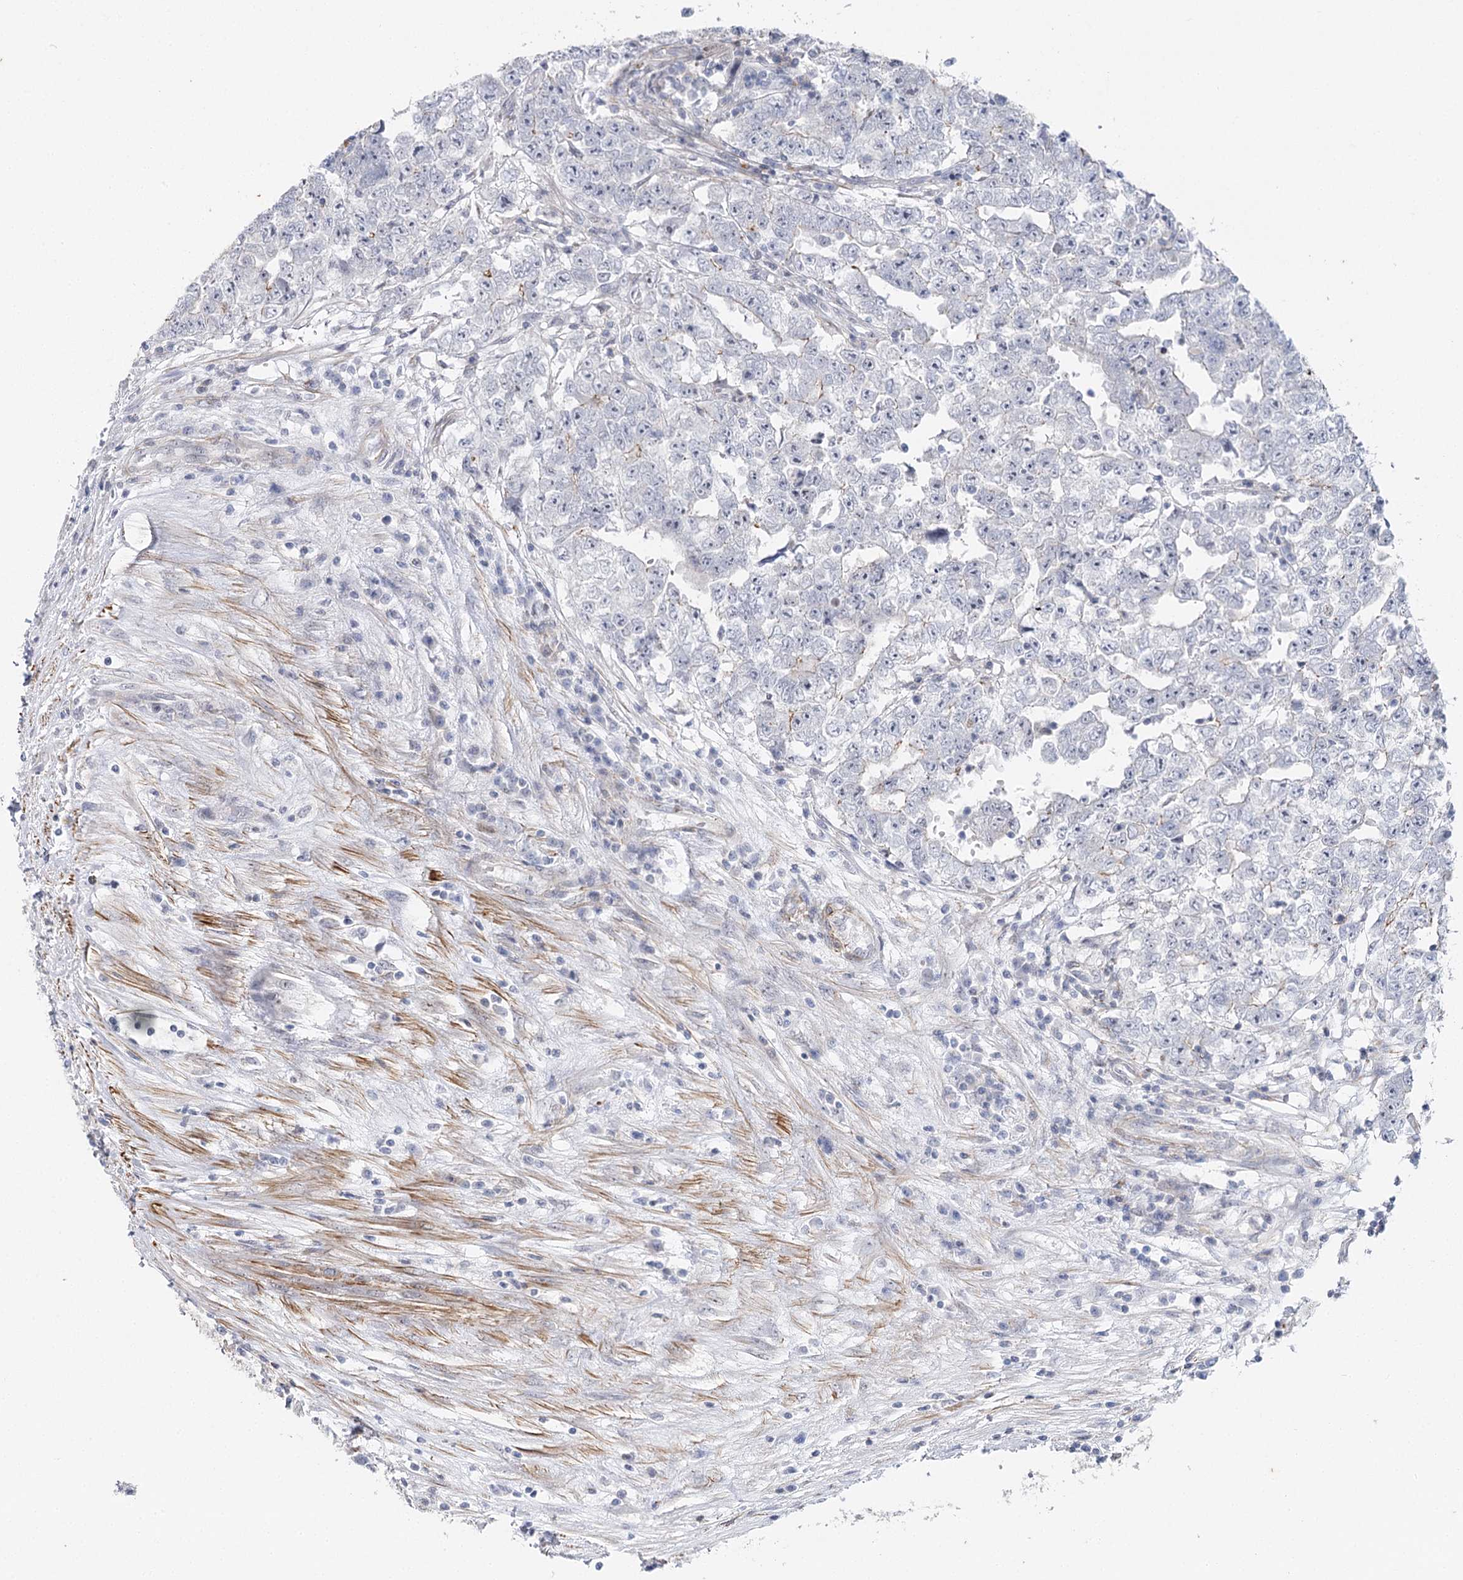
{"staining": {"intensity": "negative", "quantity": "none", "location": "none"}, "tissue": "testis cancer", "cell_type": "Tumor cells", "image_type": "cancer", "snomed": [{"axis": "morphology", "description": "Carcinoma, Embryonal, NOS"}, {"axis": "topography", "description": "Testis"}], "caption": "Human testis embryonal carcinoma stained for a protein using immunohistochemistry displays no expression in tumor cells.", "gene": "AGXT2", "patient": {"sex": "male", "age": 25}}